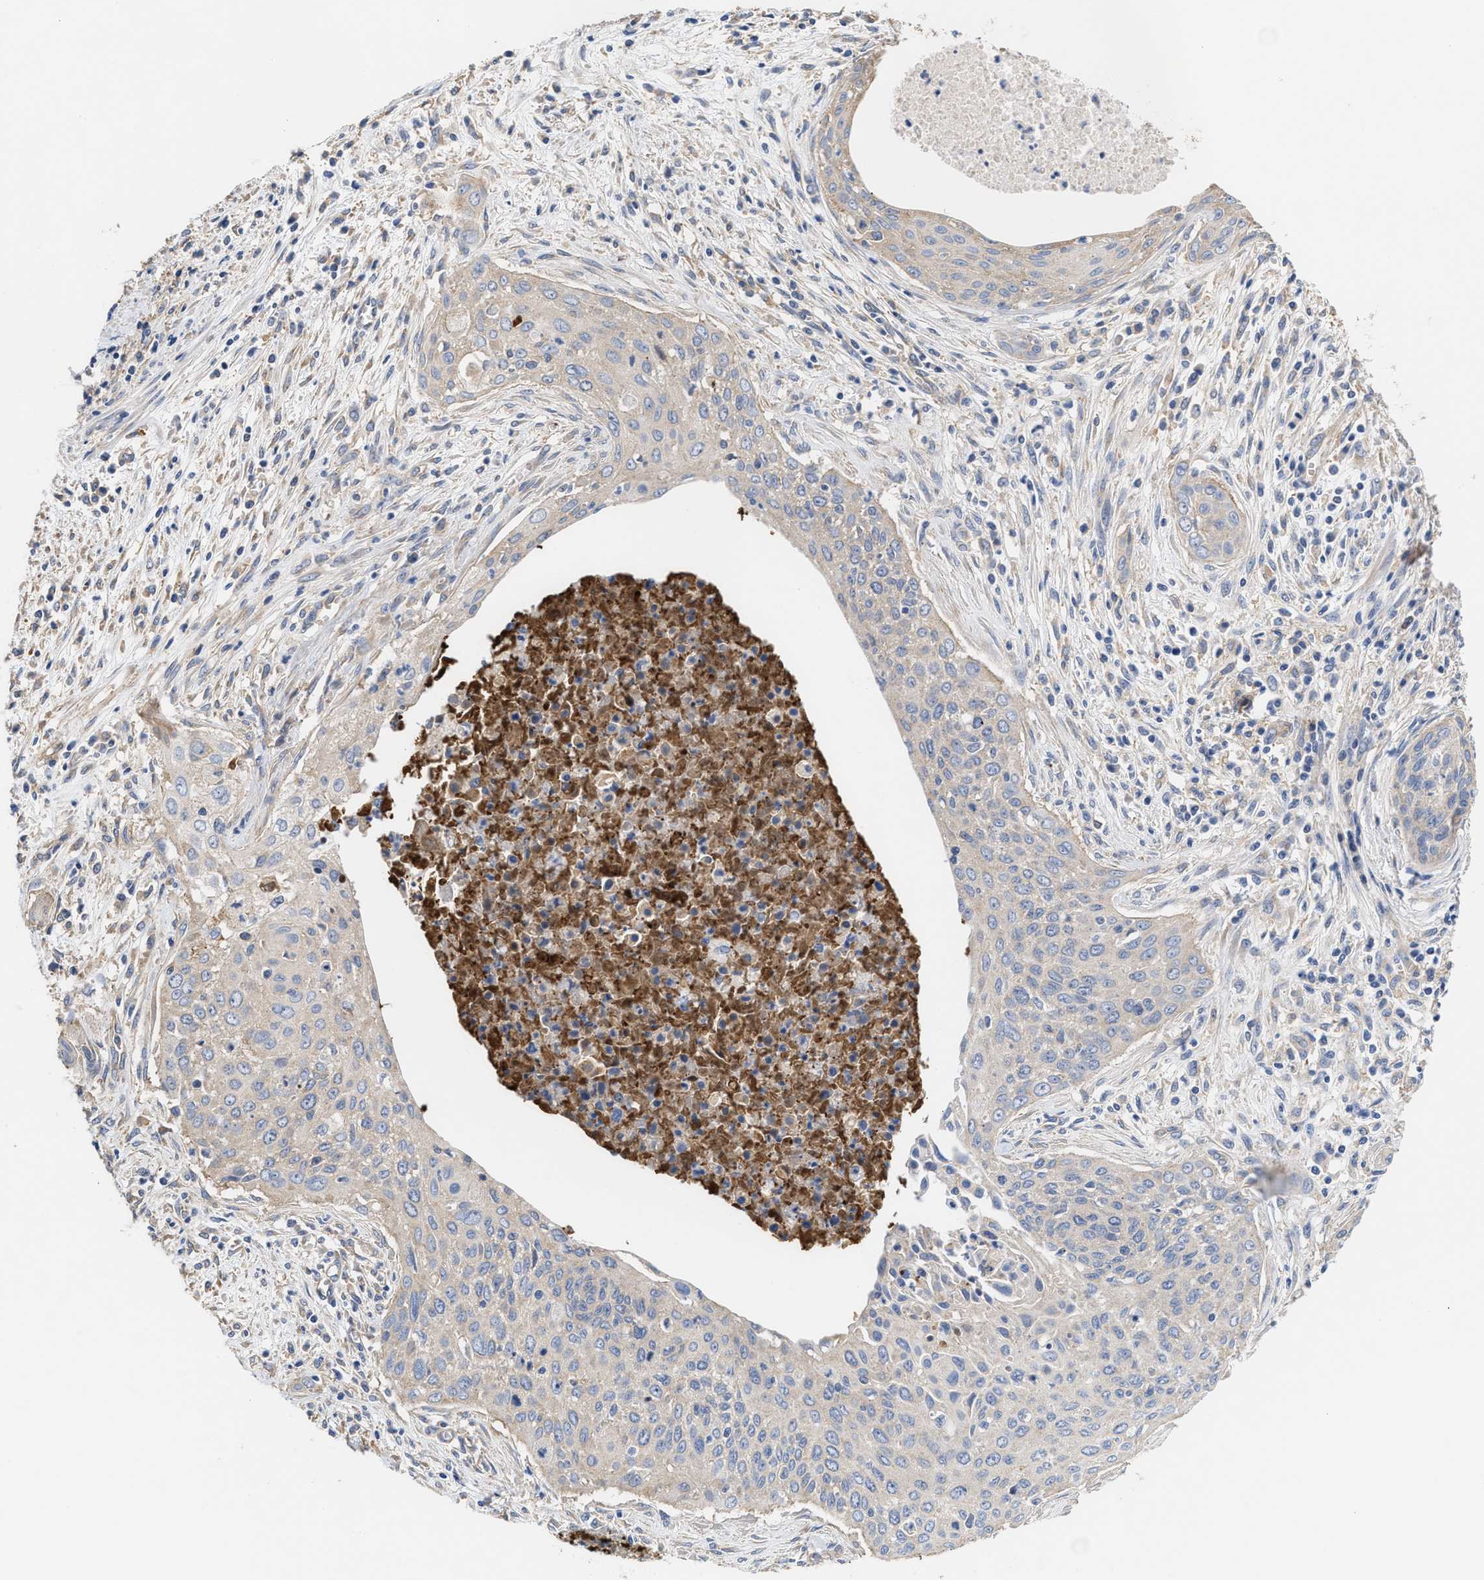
{"staining": {"intensity": "negative", "quantity": "none", "location": "none"}, "tissue": "cervical cancer", "cell_type": "Tumor cells", "image_type": "cancer", "snomed": [{"axis": "morphology", "description": "Squamous cell carcinoma, NOS"}, {"axis": "topography", "description": "Cervix"}], "caption": "Tumor cells are negative for protein expression in human cervical cancer (squamous cell carcinoma).", "gene": "KLB", "patient": {"sex": "female", "age": 55}}